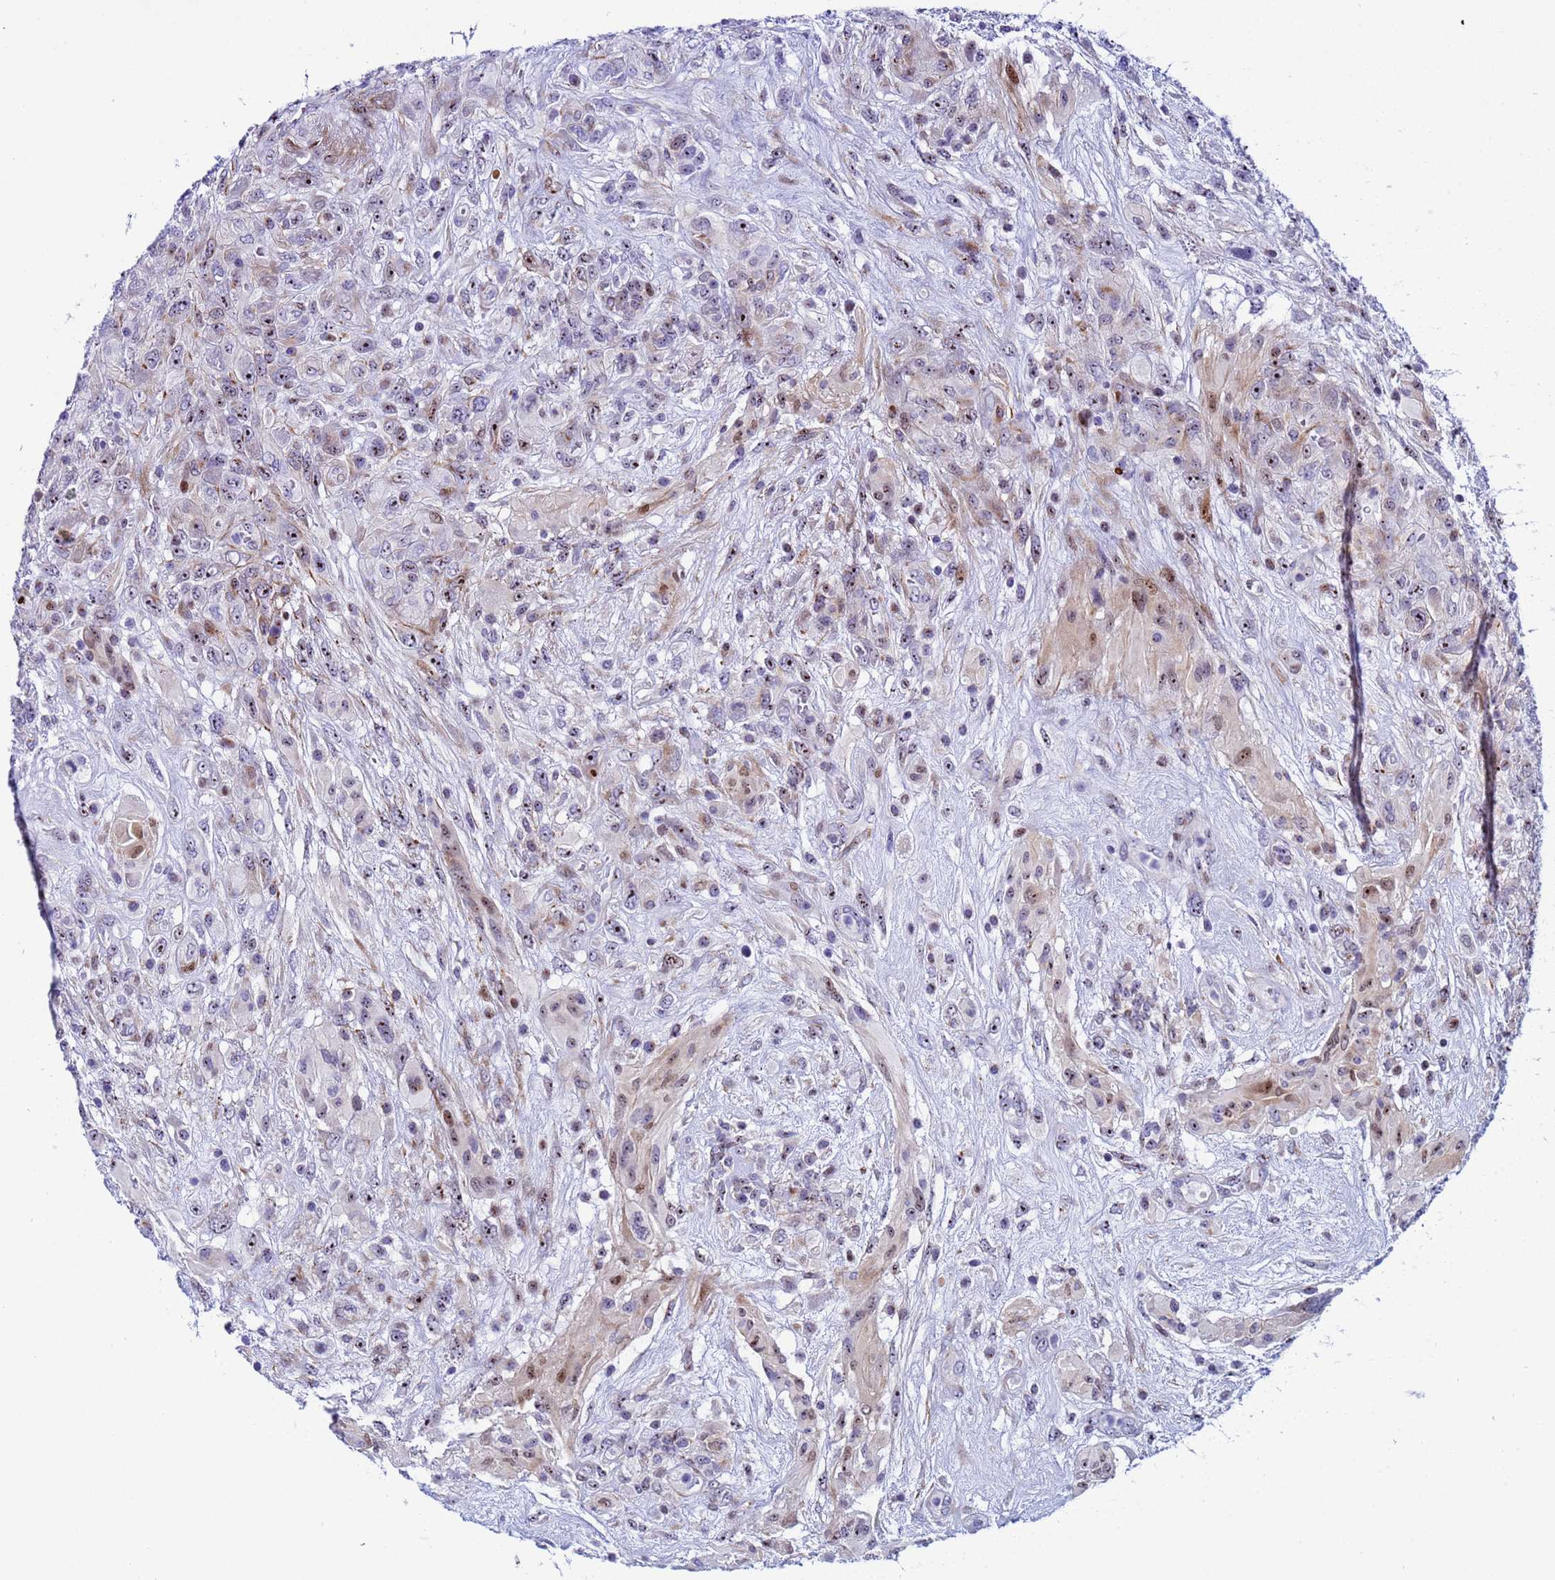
{"staining": {"intensity": "moderate", "quantity": "<25%", "location": "cytoplasmic/membranous,nuclear"}, "tissue": "glioma", "cell_type": "Tumor cells", "image_type": "cancer", "snomed": [{"axis": "morphology", "description": "Glioma, malignant, High grade"}, {"axis": "topography", "description": "Brain"}], "caption": "This is an image of IHC staining of malignant glioma (high-grade), which shows moderate staining in the cytoplasmic/membranous and nuclear of tumor cells.", "gene": "POP5", "patient": {"sex": "male", "age": 61}}